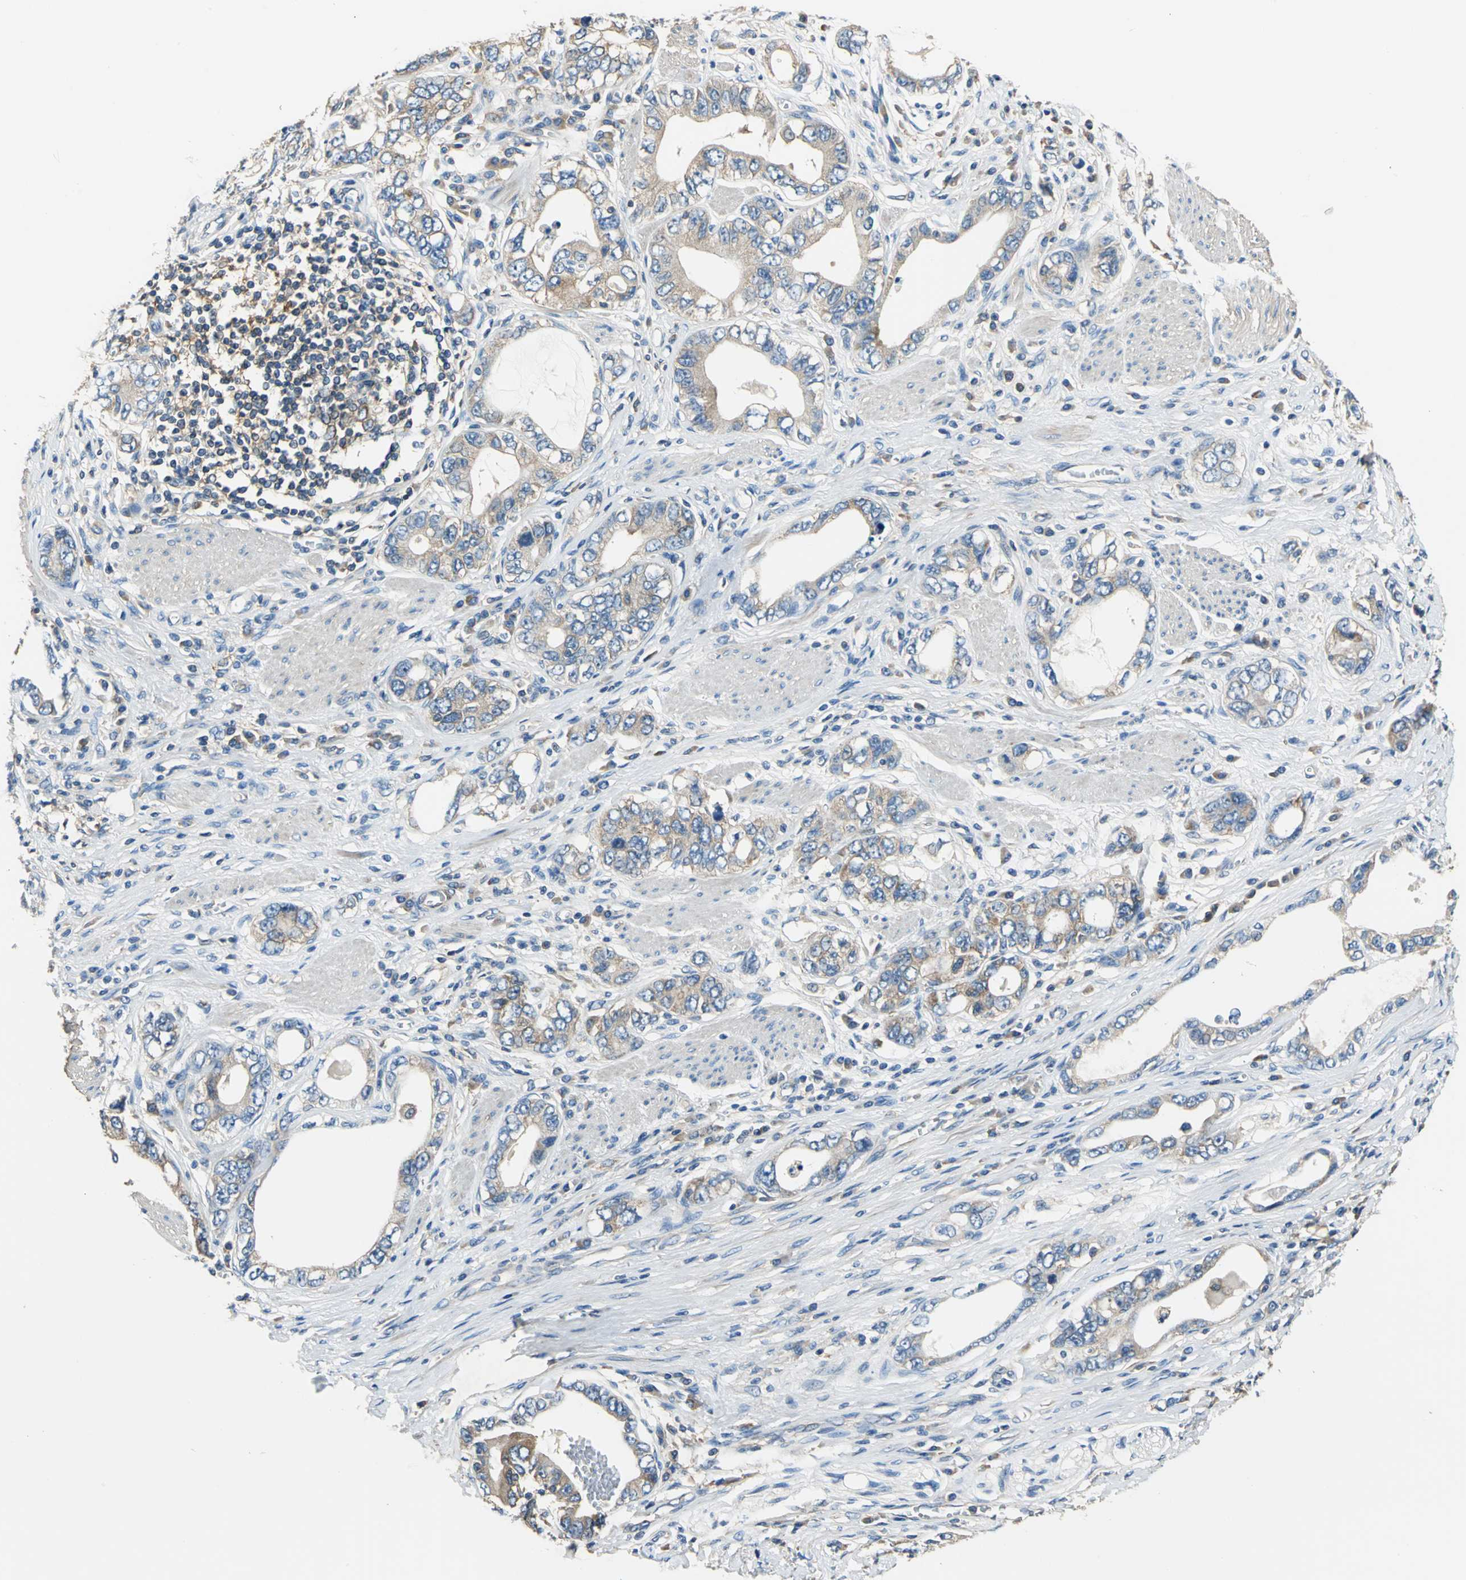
{"staining": {"intensity": "weak", "quantity": ">75%", "location": "cytoplasmic/membranous"}, "tissue": "stomach cancer", "cell_type": "Tumor cells", "image_type": "cancer", "snomed": [{"axis": "morphology", "description": "Adenocarcinoma, NOS"}, {"axis": "topography", "description": "Stomach, lower"}], "caption": "Protein expression analysis of adenocarcinoma (stomach) reveals weak cytoplasmic/membranous staining in approximately >75% of tumor cells.", "gene": "DDX3Y", "patient": {"sex": "female", "age": 93}}